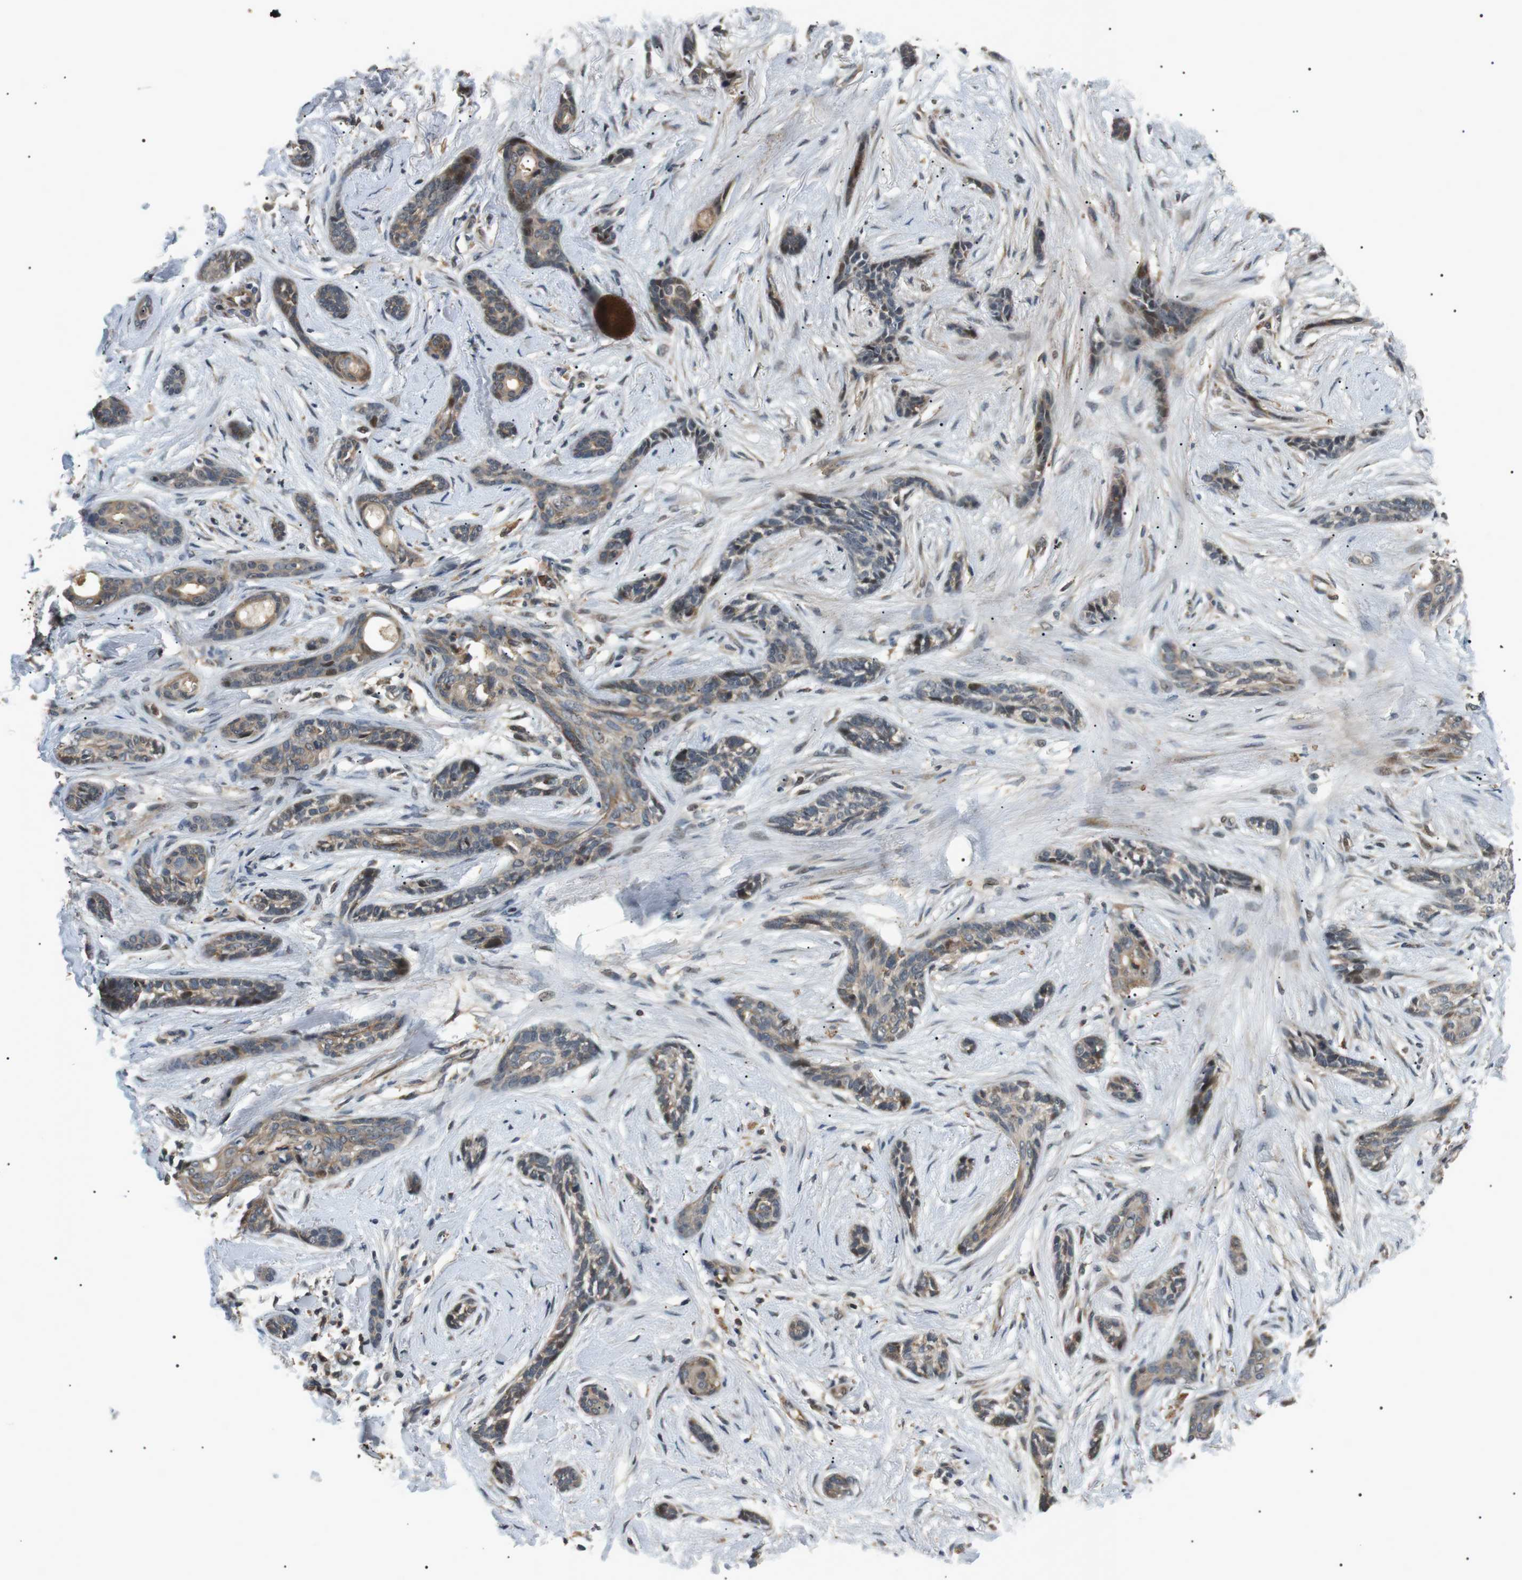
{"staining": {"intensity": "weak", "quantity": ">75%", "location": "cytoplasmic/membranous"}, "tissue": "skin cancer", "cell_type": "Tumor cells", "image_type": "cancer", "snomed": [{"axis": "morphology", "description": "Basal cell carcinoma"}, {"axis": "morphology", "description": "Adnexal tumor, benign"}, {"axis": "topography", "description": "Skin"}], "caption": "Skin cancer (benign adnexal tumor) stained with DAB (3,3'-diaminobenzidine) immunohistochemistry (IHC) demonstrates low levels of weak cytoplasmic/membranous staining in about >75% of tumor cells.", "gene": "HSPA13", "patient": {"sex": "female", "age": 42}}